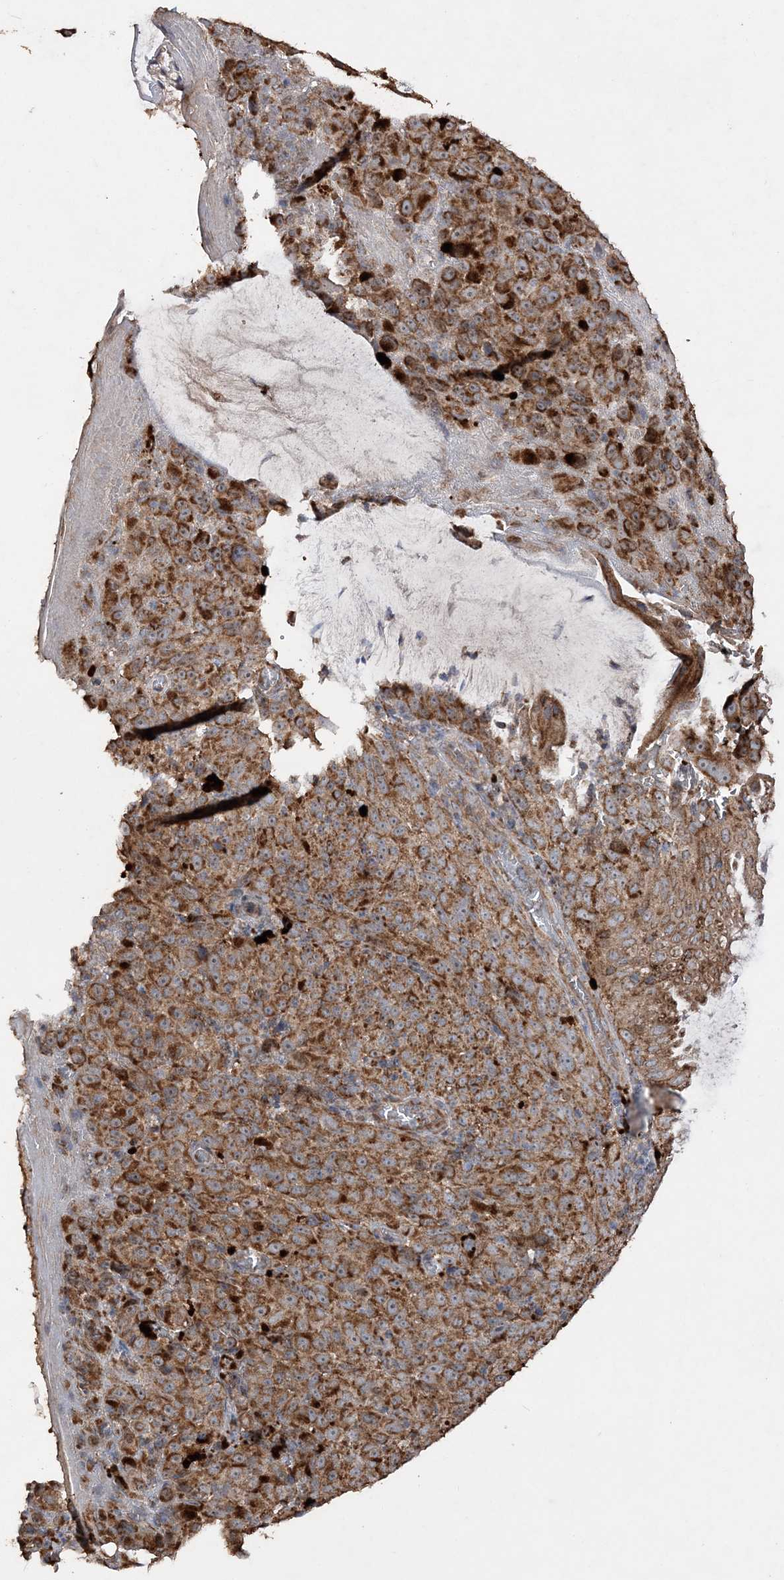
{"staining": {"intensity": "strong", "quantity": ">75%", "location": "cytoplasmic/membranous"}, "tissue": "melanoma", "cell_type": "Tumor cells", "image_type": "cancer", "snomed": [{"axis": "morphology", "description": "Malignant melanoma, NOS"}, {"axis": "topography", "description": "Rectum"}], "caption": "A histopathology image of melanoma stained for a protein demonstrates strong cytoplasmic/membranous brown staining in tumor cells.", "gene": "POC5", "patient": {"sex": "female", "age": 81}}